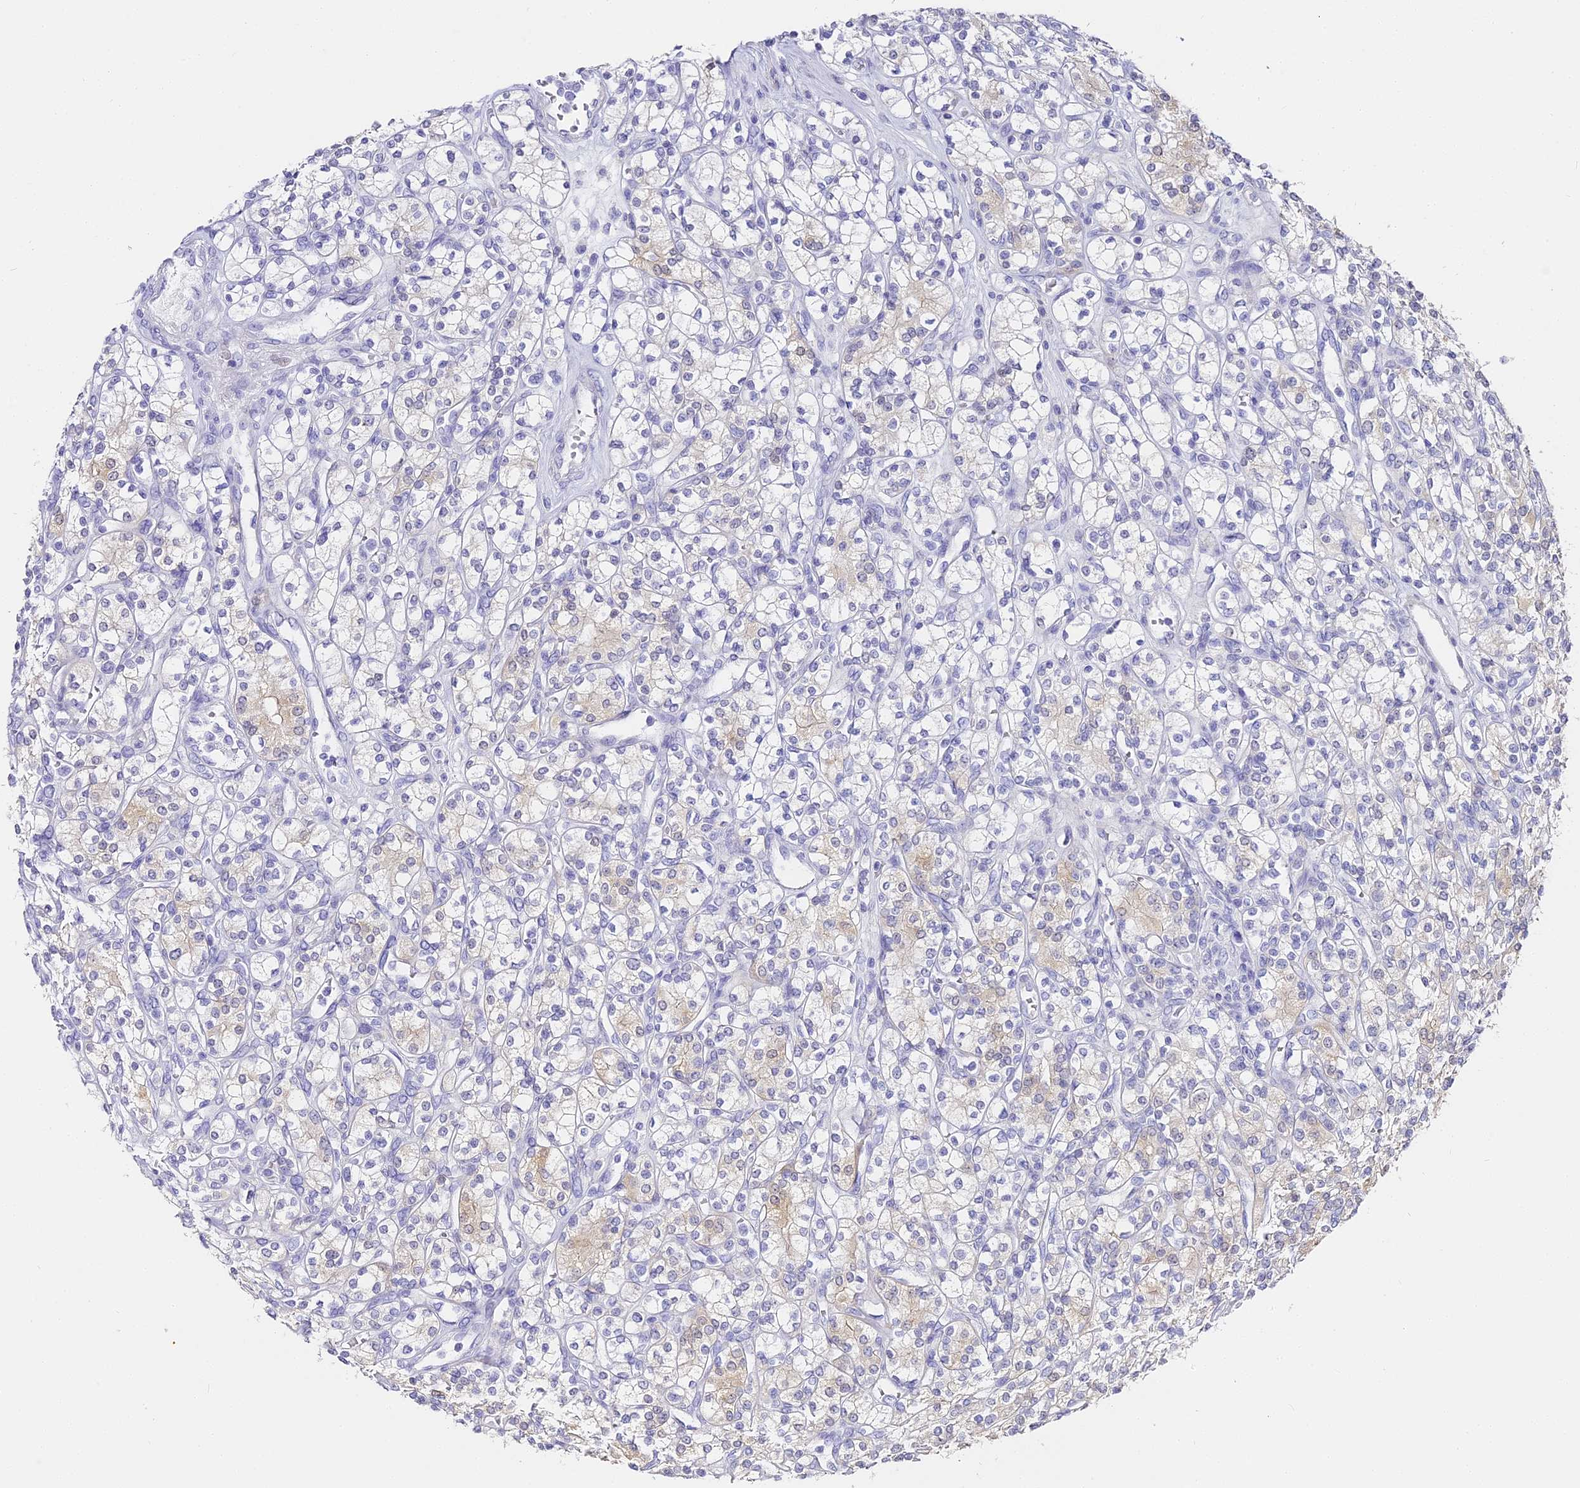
{"staining": {"intensity": "weak", "quantity": "<25%", "location": "cytoplasmic/membranous"}, "tissue": "renal cancer", "cell_type": "Tumor cells", "image_type": "cancer", "snomed": [{"axis": "morphology", "description": "Adenocarcinoma, NOS"}, {"axis": "topography", "description": "Kidney"}], "caption": "Immunohistochemical staining of adenocarcinoma (renal) exhibits no significant expression in tumor cells.", "gene": "ABHD14A-ACY1", "patient": {"sex": "male", "age": 77}}